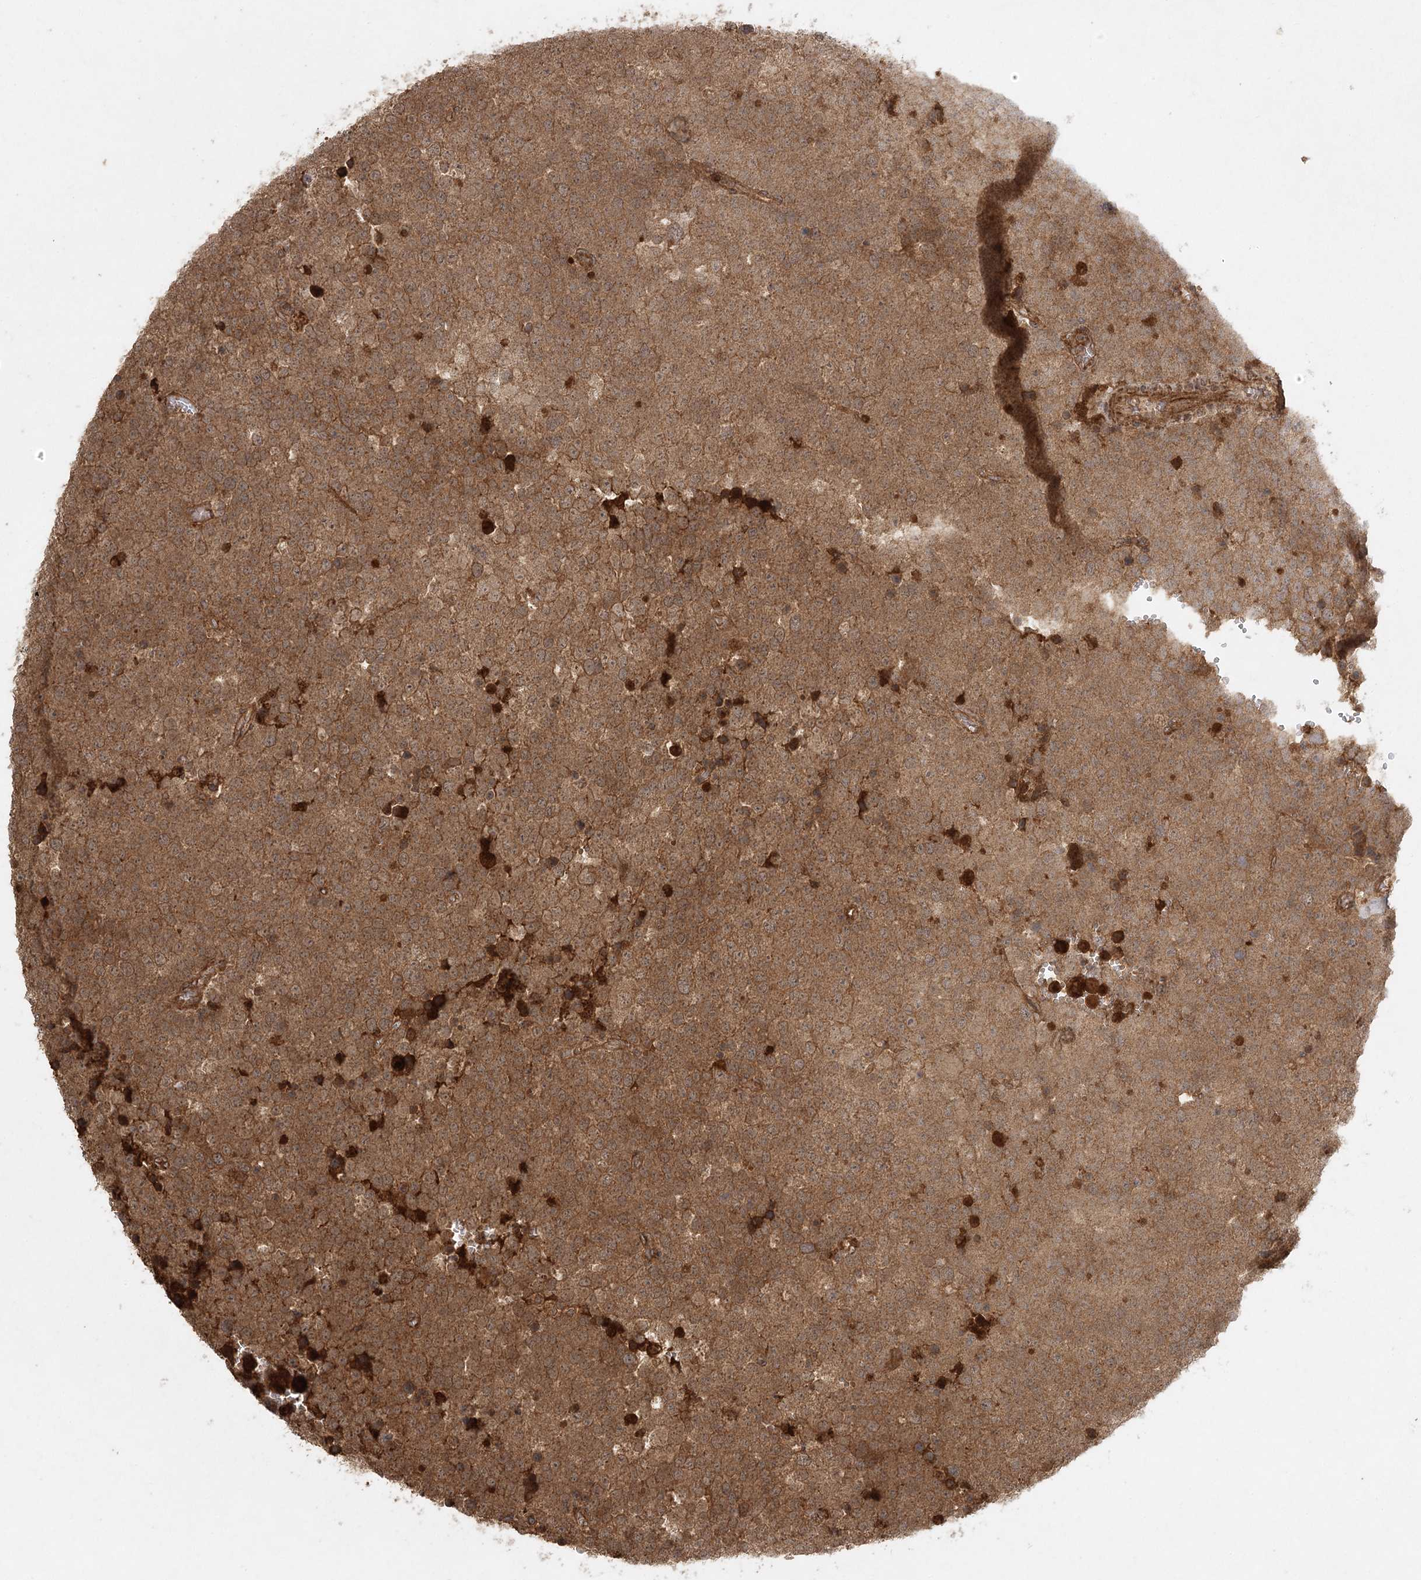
{"staining": {"intensity": "moderate", "quantity": ">75%", "location": "cytoplasmic/membranous"}, "tissue": "testis cancer", "cell_type": "Tumor cells", "image_type": "cancer", "snomed": [{"axis": "morphology", "description": "Seminoma, NOS"}, {"axis": "topography", "description": "Testis"}], "caption": "Seminoma (testis) tissue exhibits moderate cytoplasmic/membranous expression in about >75% of tumor cells, visualized by immunohistochemistry.", "gene": "ARL13A", "patient": {"sex": "male", "age": 71}}